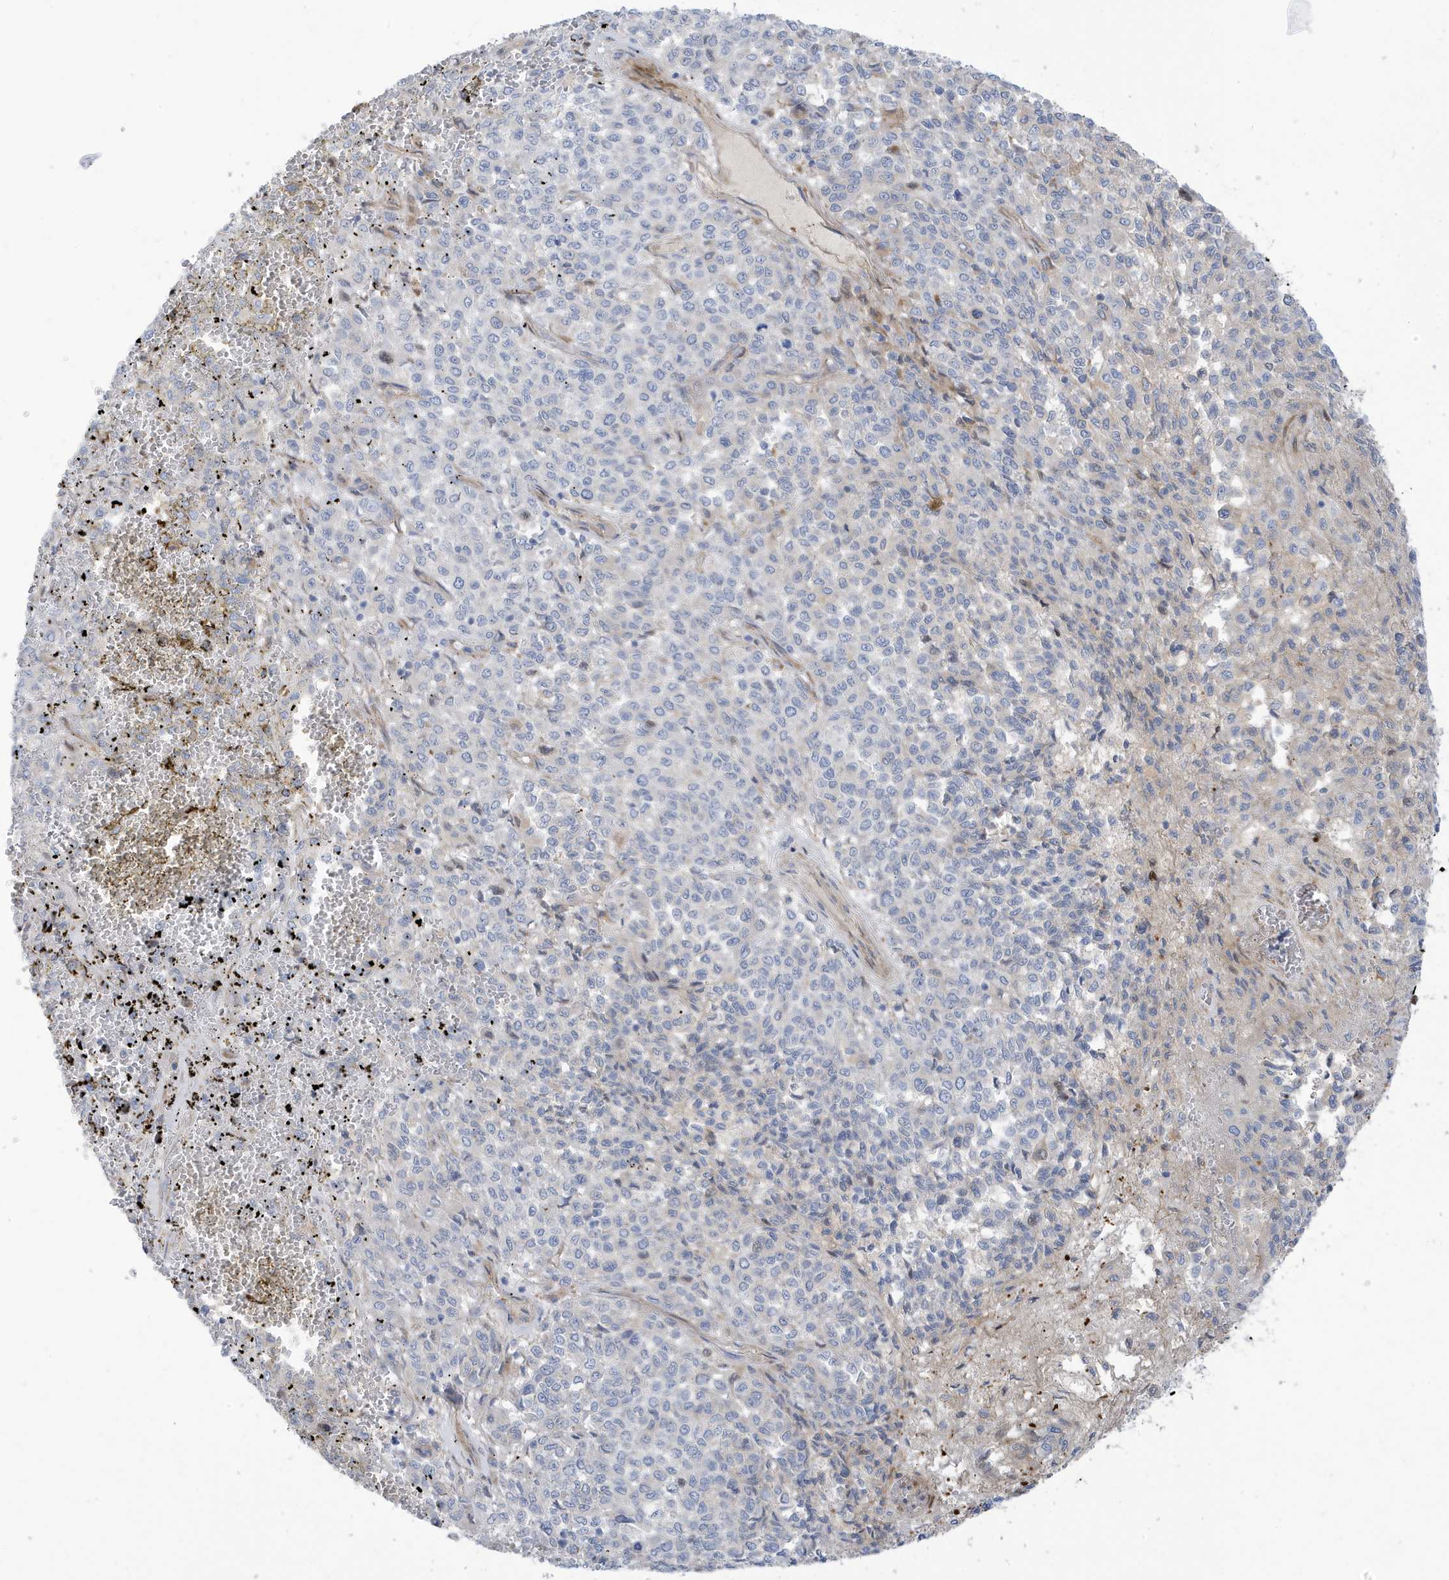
{"staining": {"intensity": "negative", "quantity": "none", "location": "none"}, "tissue": "melanoma", "cell_type": "Tumor cells", "image_type": "cancer", "snomed": [{"axis": "morphology", "description": "Malignant melanoma, Metastatic site"}, {"axis": "topography", "description": "Pancreas"}], "caption": "Tumor cells show no significant expression in melanoma.", "gene": "ATP13A5", "patient": {"sex": "female", "age": 30}}